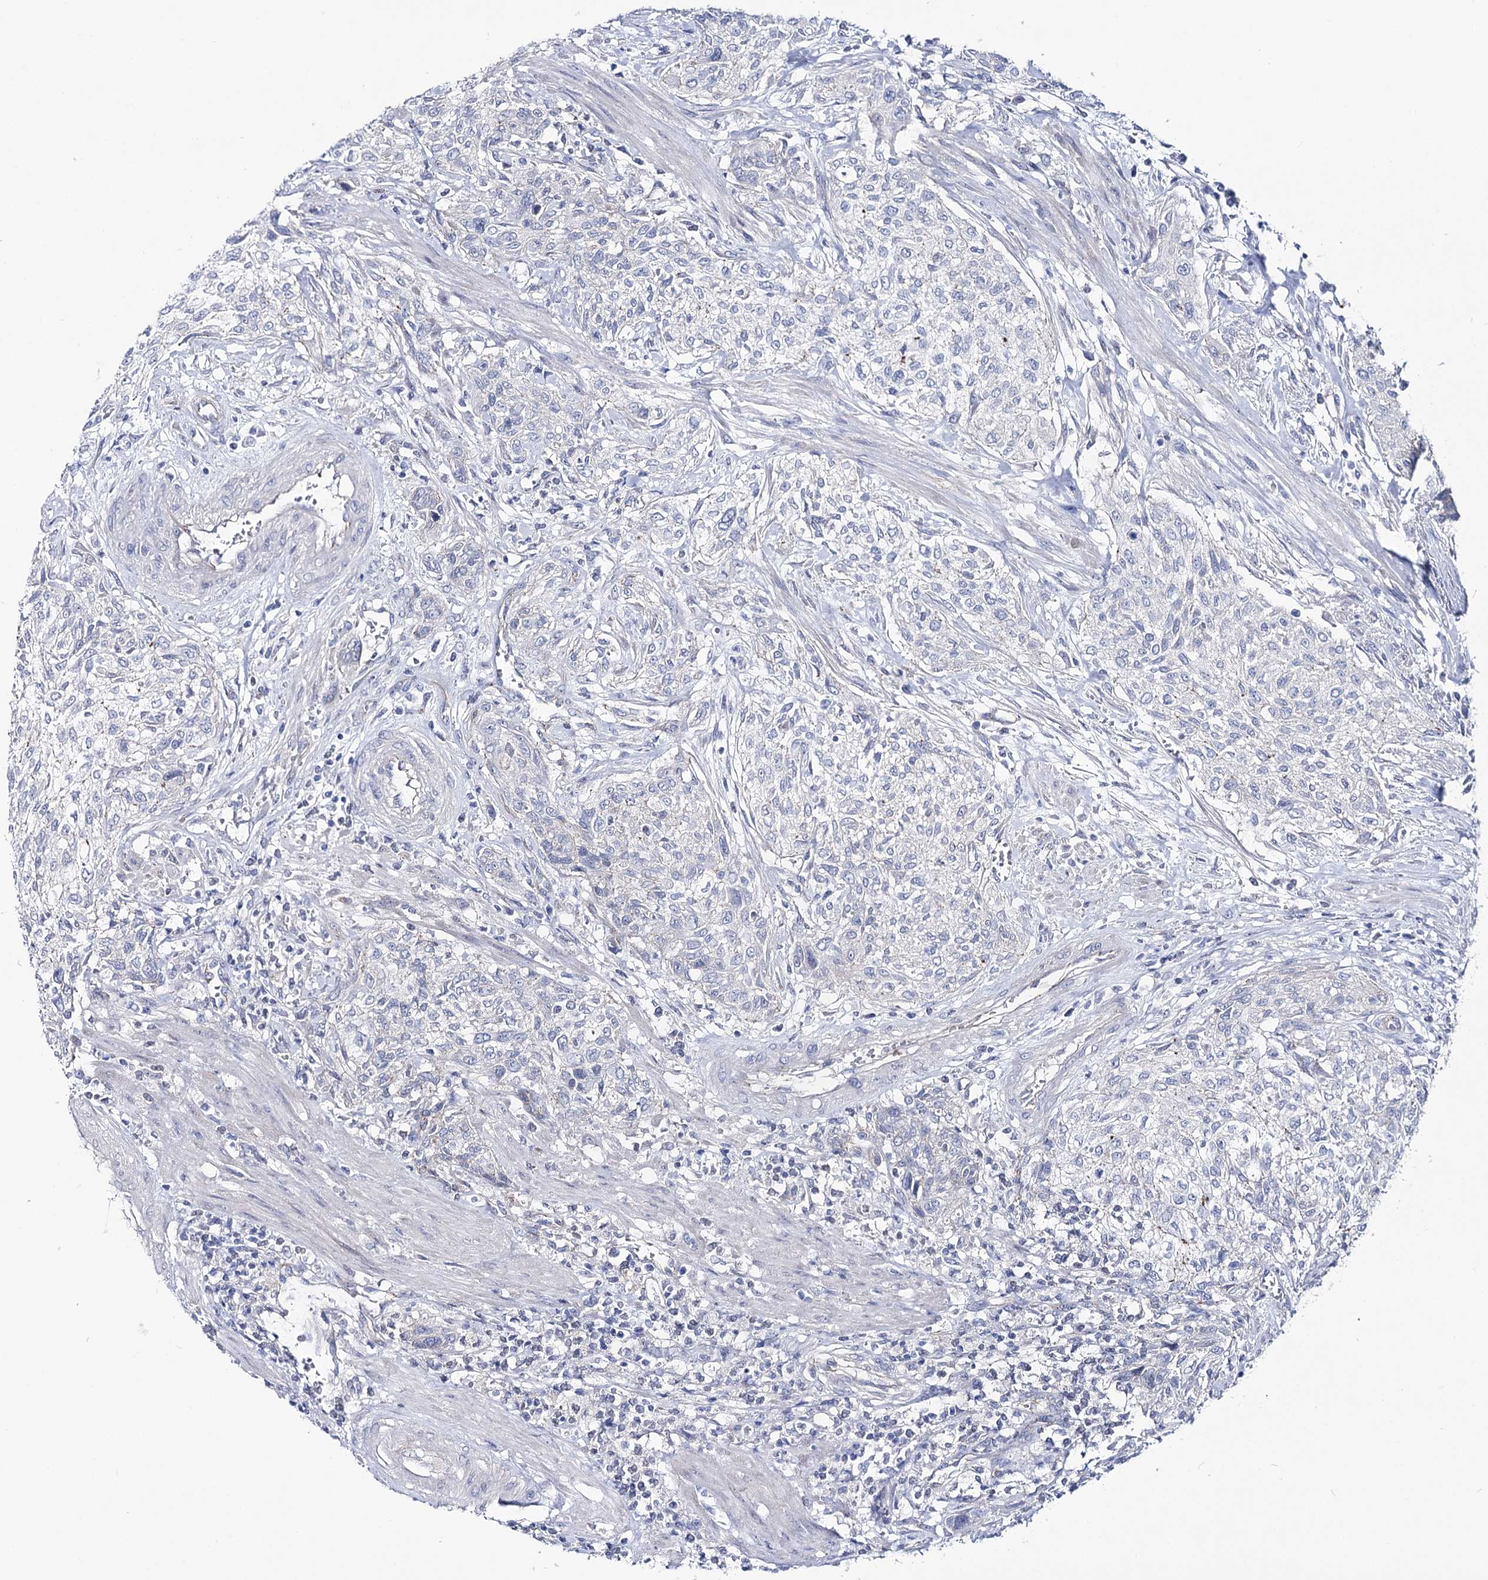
{"staining": {"intensity": "negative", "quantity": "none", "location": "none"}, "tissue": "urothelial cancer", "cell_type": "Tumor cells", "image_type": "cancer", "snomed": [{"axis": "morphology", "description": "Normal tissue, NOS"}, {"axis": "morphology", "description": "Urothelial carcinoma, NOS"}, {"axis": "topography", "description": "Urinary bladder"}, {"axis": "topography", "description": "Peripheral nerve tissue"}], "caption": "Transitional cell carcinoma was stained to show a protein in brown. There is no significant staining in tumor cells. (DAB (3,3'-diaminobenzidine) immunohistochemistry visualized using brightfield microscopy, high magnification).", "gene": "NRAP", "patient": {"sex": "male", "age": 35}}